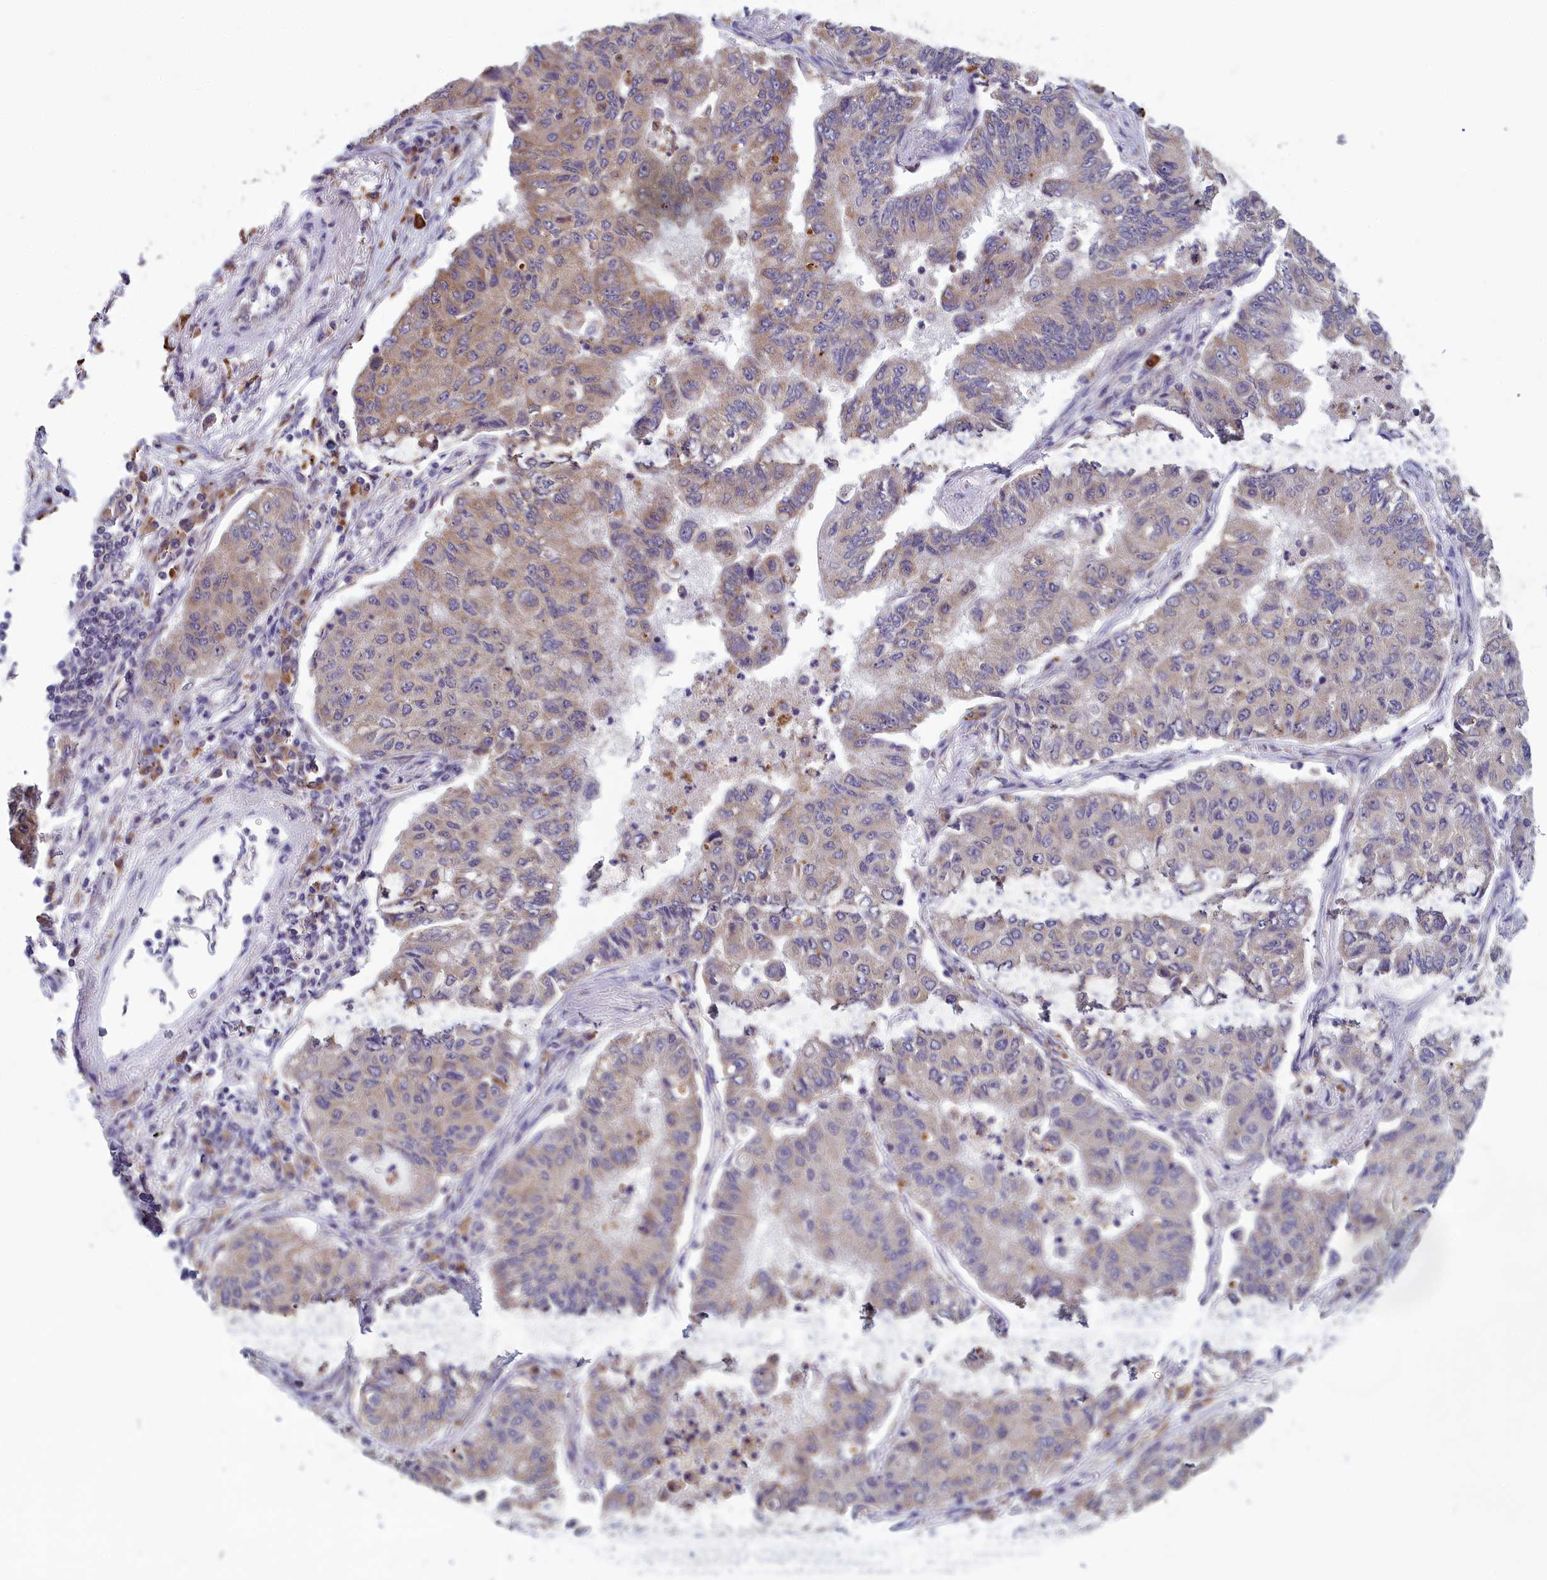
{"staining": {"intensity": "moderate", "quantity": "<25%", "location": "cytoplasmic/membranous"}, "tissue": "lung cancer", "cell_type": "Tumor cells", "image_type": "cancer", "snomed": [{"axis": "morphology", "description": "Squamous cell carcinoma, NOS"}, {"axis": "topography", "description": "Lung"}], "caption": "Protein staining displays moderate cytoplasmic/membranous staining in approximately <25% of tumor cells in lung cancer (squamous cell carcinoma). Nuclei are stained in blue.", "gene": "MRI1", "patient": {"sex": "male", "age": 74}}